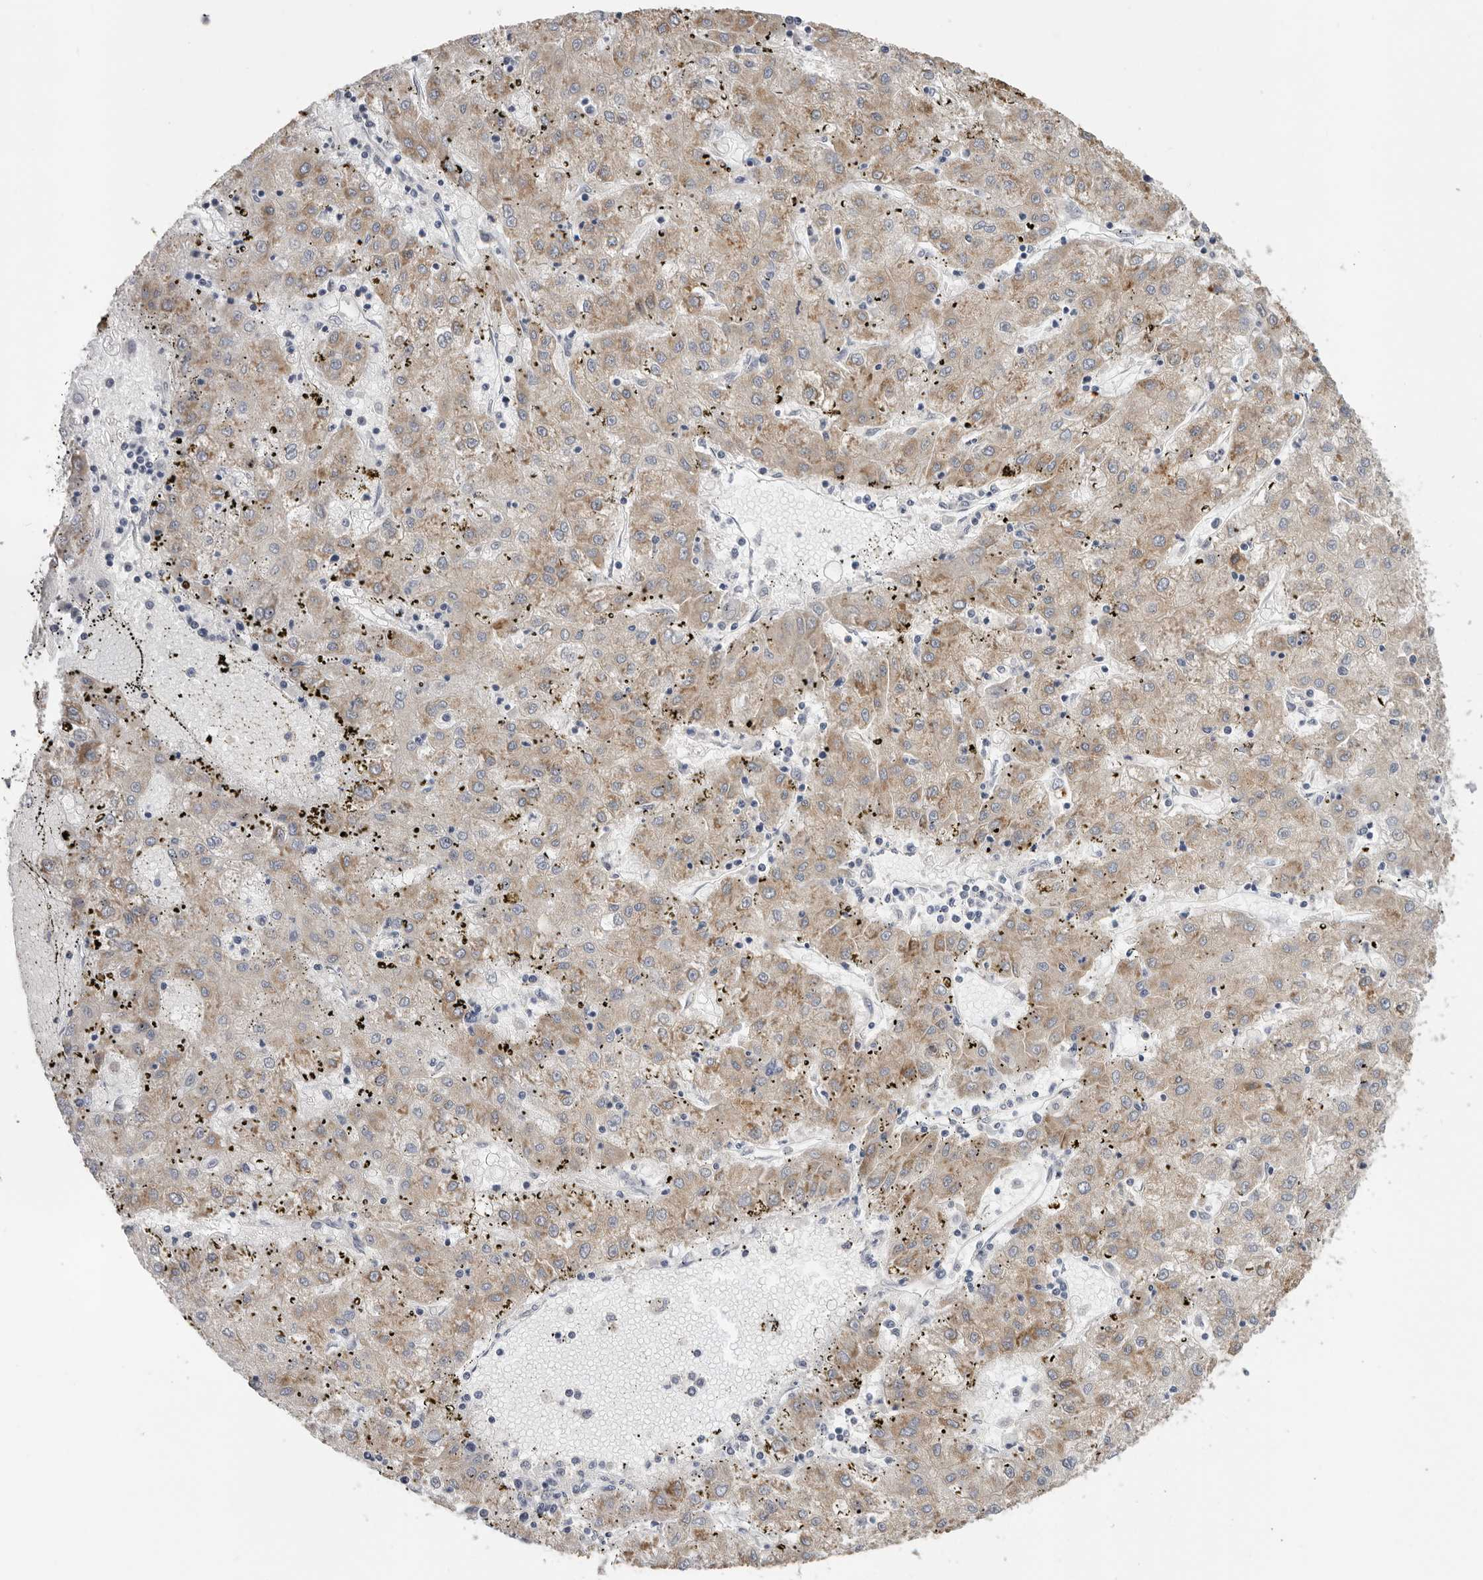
{"staining": {"intensity": "weak", "quantity": ">75%", "location": "cytoplasmic/membranous"}, "tissue": "liver cancer", "cell_type": "Tumor cells", "image_type": "cancer", "snomed": [{"axis": "morphology", "description": "Carcinoma, Hepatocellular, NOS"}, {"axis": "topography", "description": "Liver"}], "caption": "Immunohistochemistry (IHC) of human hepatocellular carcinoma (liver) reveals low levels of weak cytoplasmic/membranous positivity in approximately >75% of tumor cells.", "gene": "WDTC1", "patient": {"sex": "male", "age": 72}}